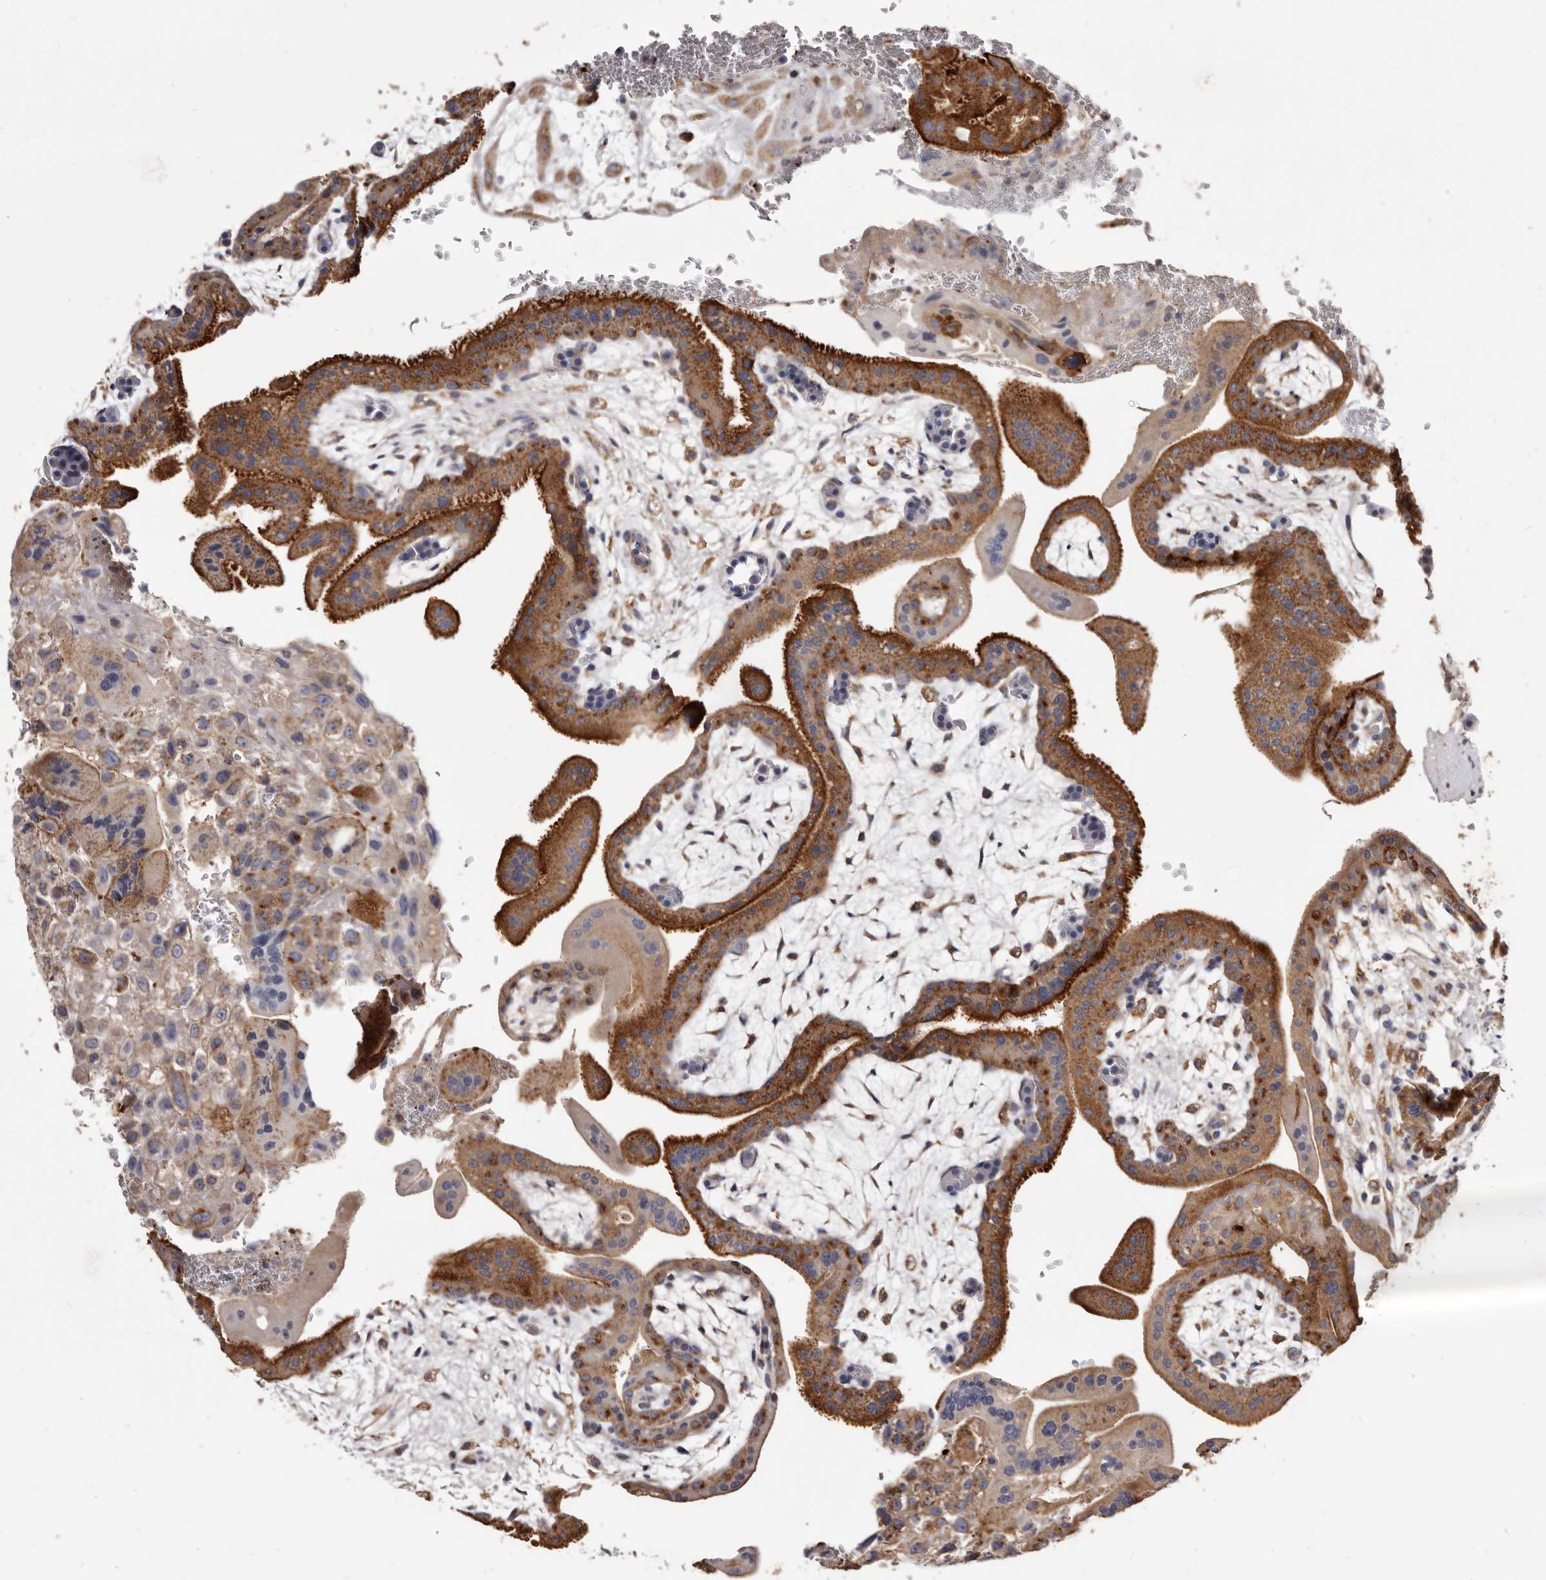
{"staining": {"intensity": "moderate", "quantity": ">75%", "location": "cytoplasmic/membranous"}, "tissue": "placenta", "cell_type": "Decidual cells", "image_type": "normal", "snomed": [{"axis": "morphology", "description": "Normal tissue, NOS"}, {"axis": "topography", "description": "Placenta"}], "caption": "A histopathology image showing moderate cytoplasmic/membranous expression in about >75% of decidual cells in benign placenta, as visualized by brown immunohistochemical staining.", "gene": "TPD52", "patient": {"sex": "female", "age": 35}}